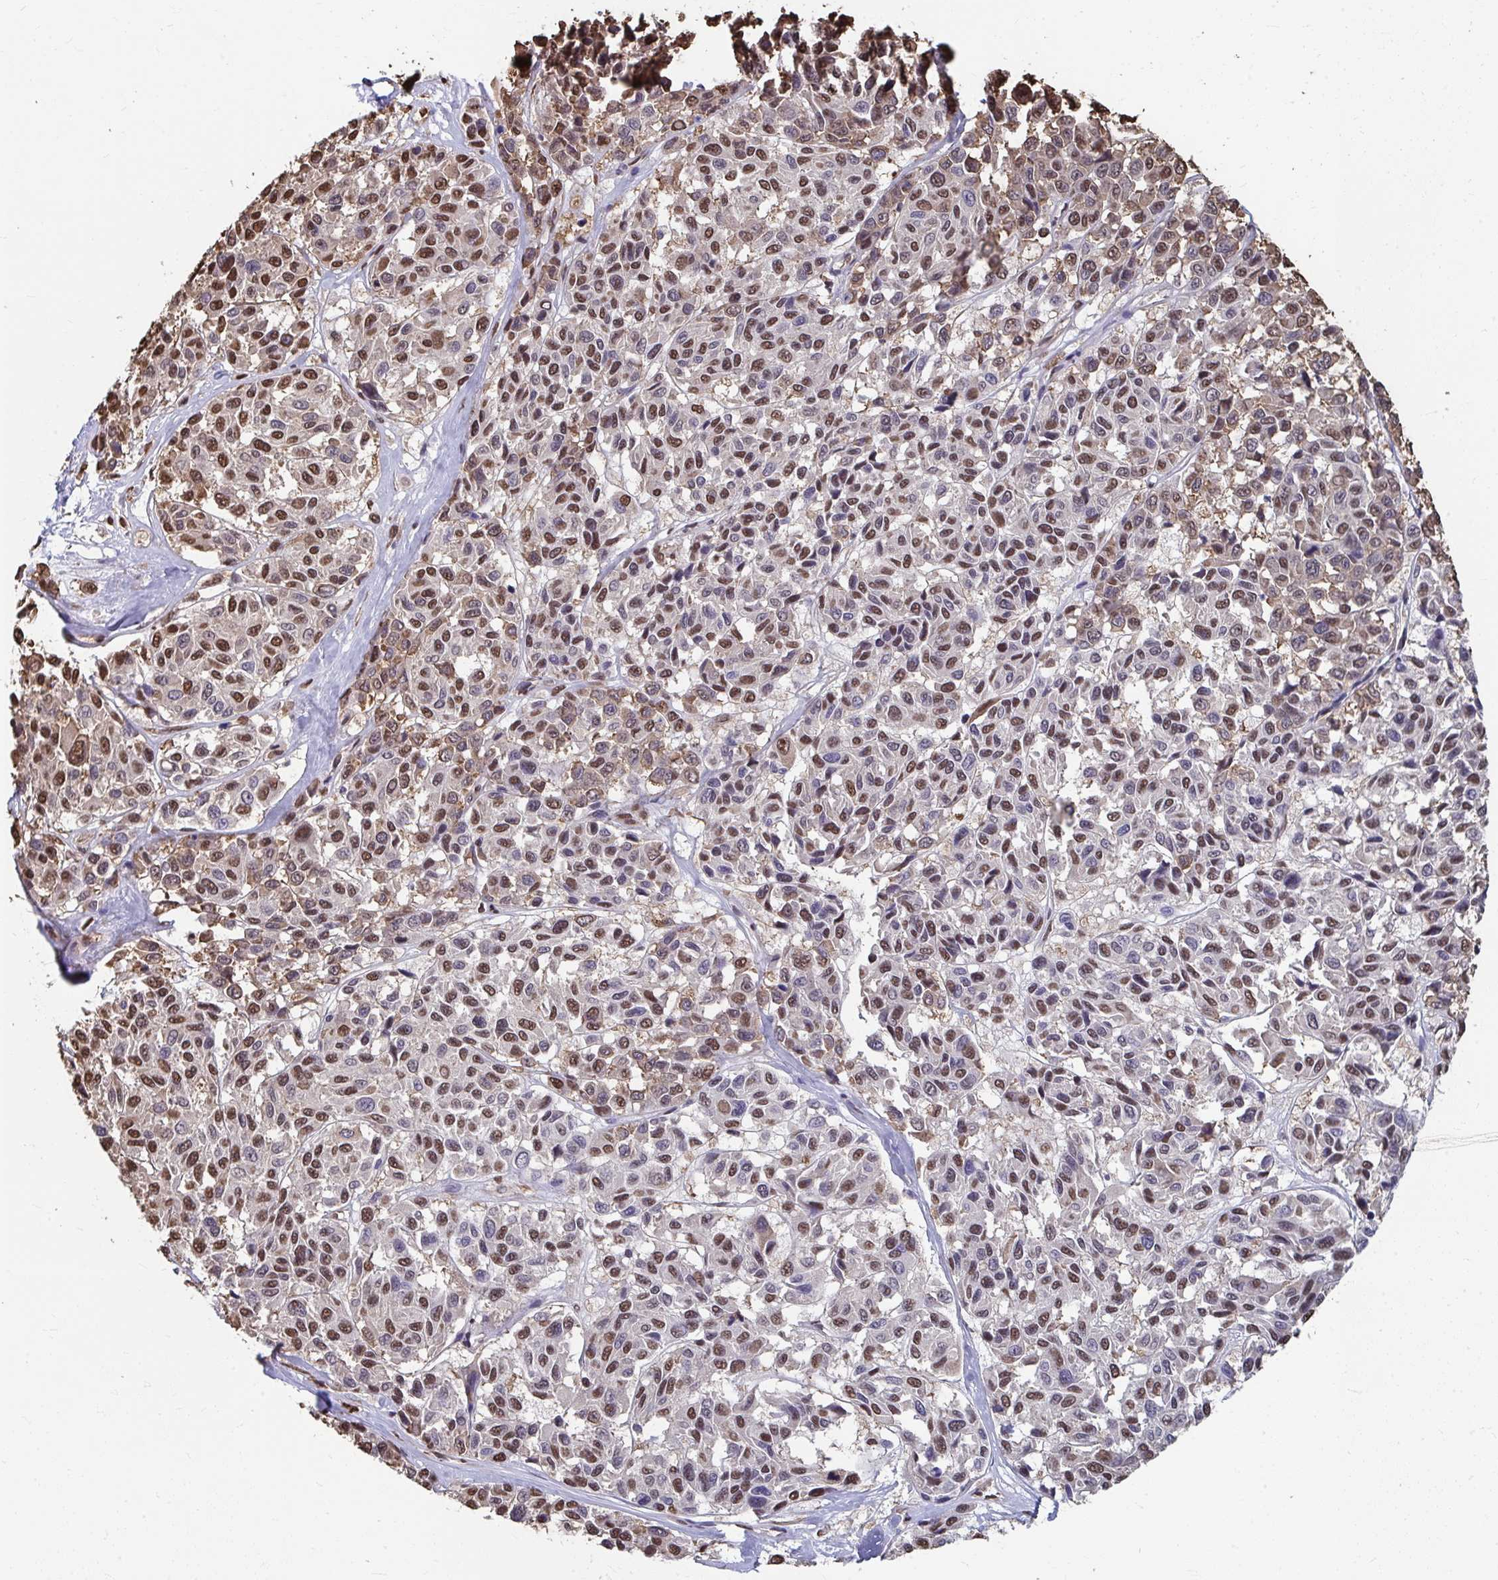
{"staining": {"intensity": "moderate", "quantity": "25%-75%", "location": "nuclear"}, "tissue": "melanoma", "cell_type": "Tumor cells", "image_type": "cancer", "snomed": [{"axis": "morphology", "description": "Malignant melanoma, NOS"}, {"axis": "topography", "description": "Skin"}], "caption": "A medium amount of moderate nuclear expression is identified in approximately 25%-75% of tumor cells in melanoma tissue.", "gene": "SYNCRIP", "patient": {"sex": "female", "age": 66}}